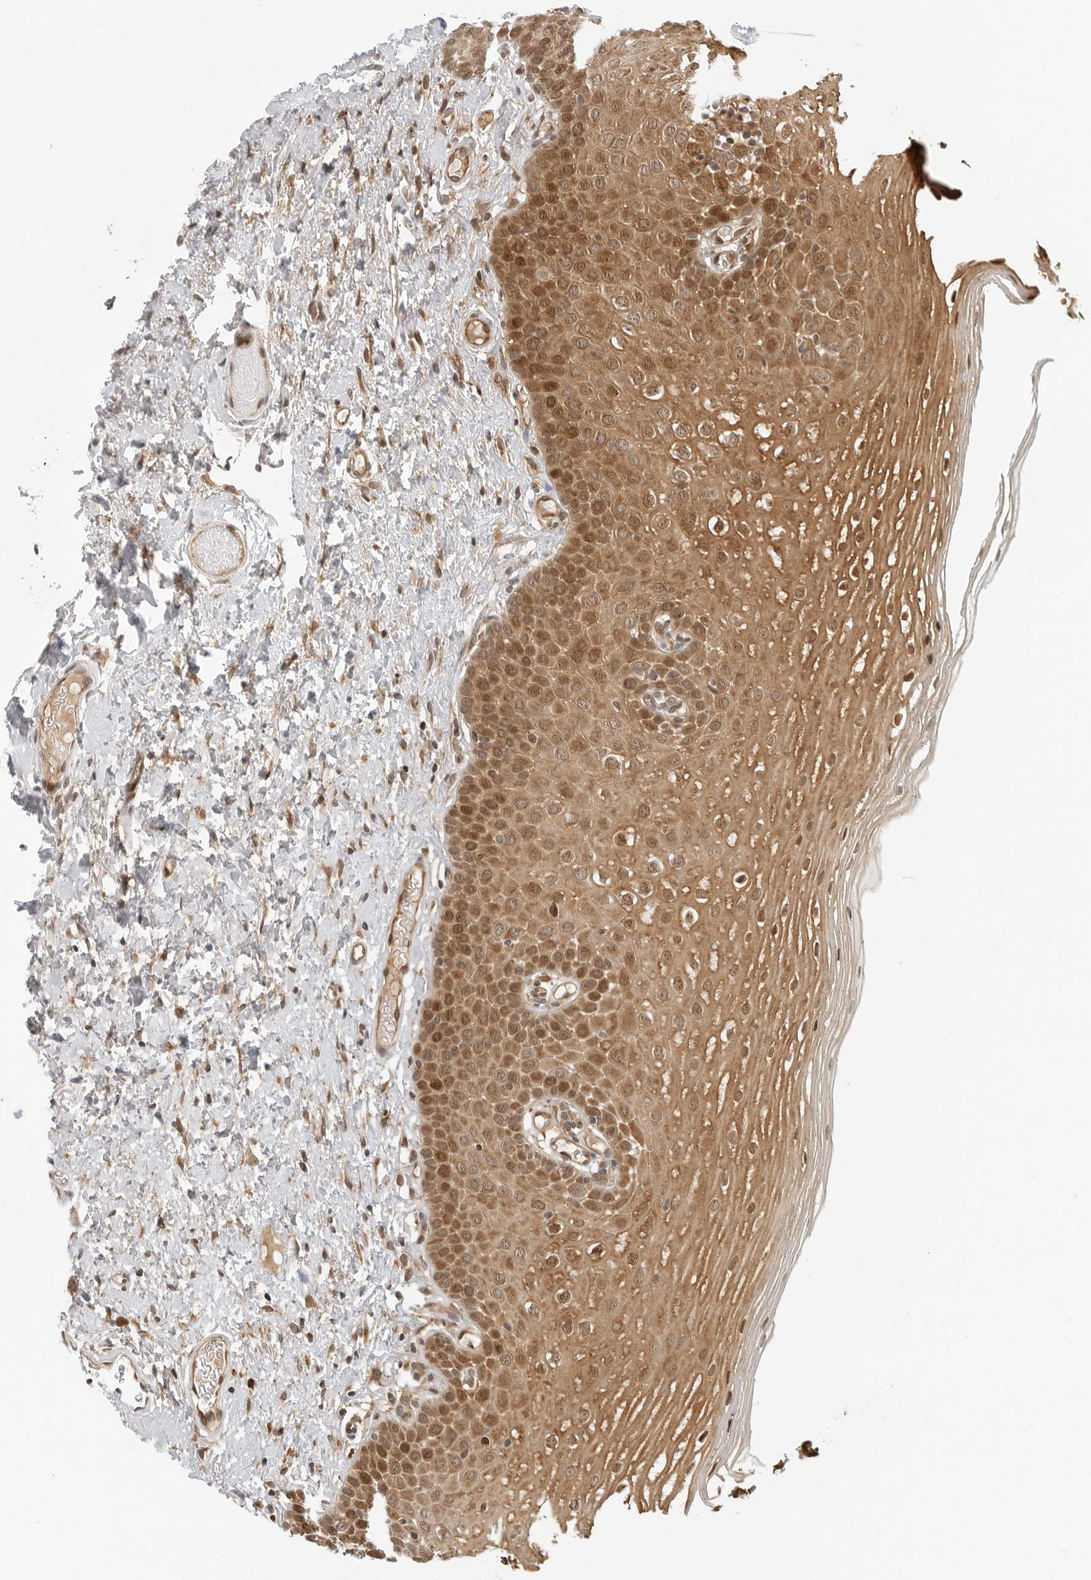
{"staining": {"intensity": "moderate", "quantity": "25%-75%", "location": "cytoplasmic/membranous,nuclear"}, "tissue": "oral mucosa", "cell_type": "Squamous epithelial cells", "image_type": "normal", "snomed": [{"axis": "morphology", "description": "Normal tissue, NOS"}, {"axis": "topography", "description": "Oral tissue"}], "caption": "Immunohistochemistry photomicrograph of benign oral mucosa: oral mucosa stained using immunohistochemistry (IHC) reveals medium levels of moderate protein expression localized specifically in the cytoplasmic/membranous,nuclear of squamous epithelial cells, appearing as a cytoplasmic/membranous,nuclear brown color.", "gene": "TIPRL", "patient": {"sex": "female", "age": 56}}